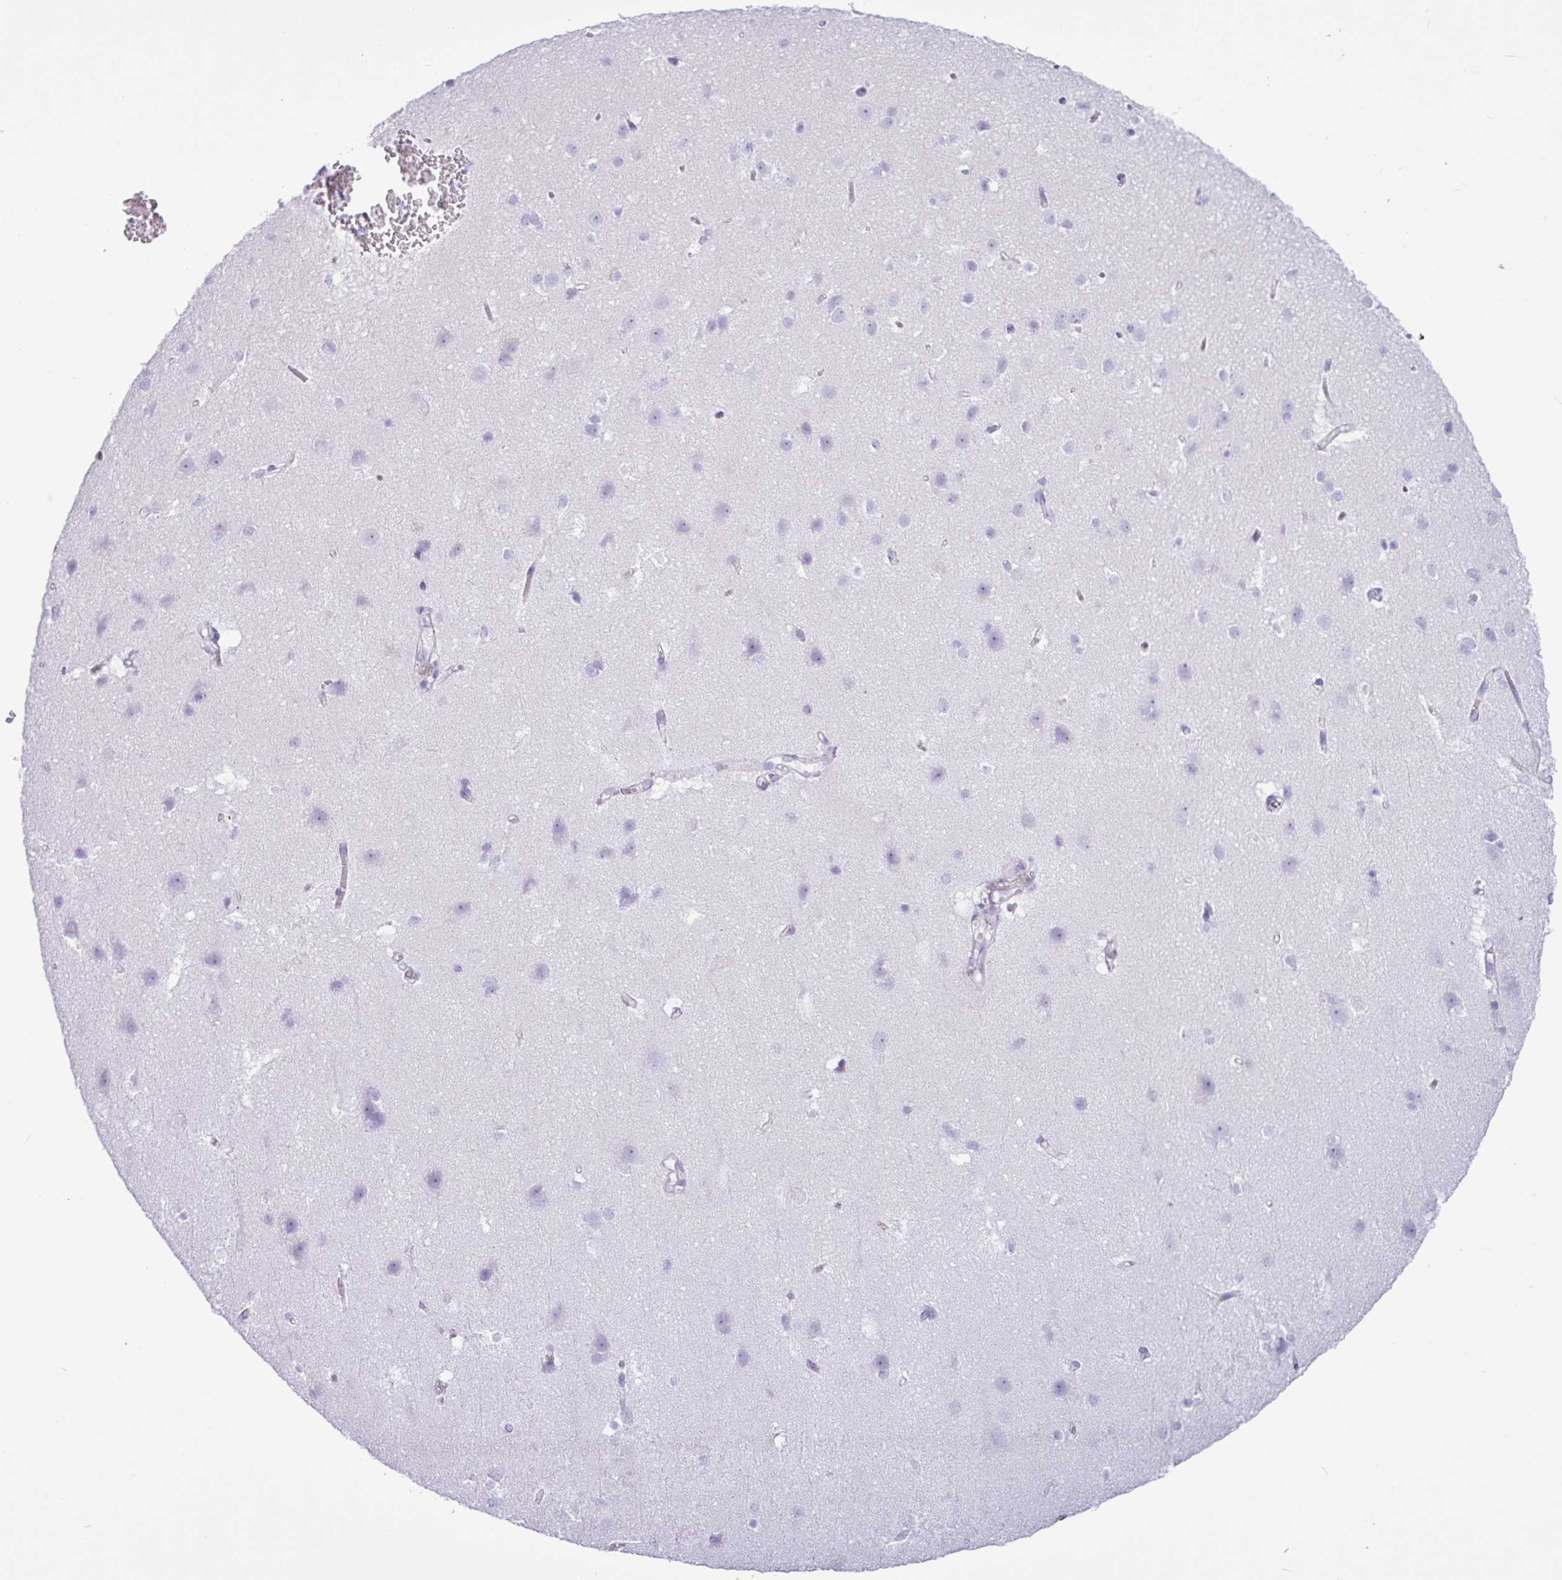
{"staining": {"intensity": "negative", "quantity": "none", "location": "none"}, "tissue": "cerebral cortex", "cell_type": "Endothelial cells", "image_type": "normal", "snomed": [{"axis": "morphology", "description": "Normal tissue, NOS"}, {"axis": "topography", "description": "Cerebral cortex"}], "caption": "Immunohistochemistry (IHC) image of benign cerebral cortex: cerebral cortex stained with DAB (3,3'-diaminobenzidine) reveals no significant protein staining in endothelial cells.", "gene": "CKMT2", "patient": {"sex": "male", "age": 37}}